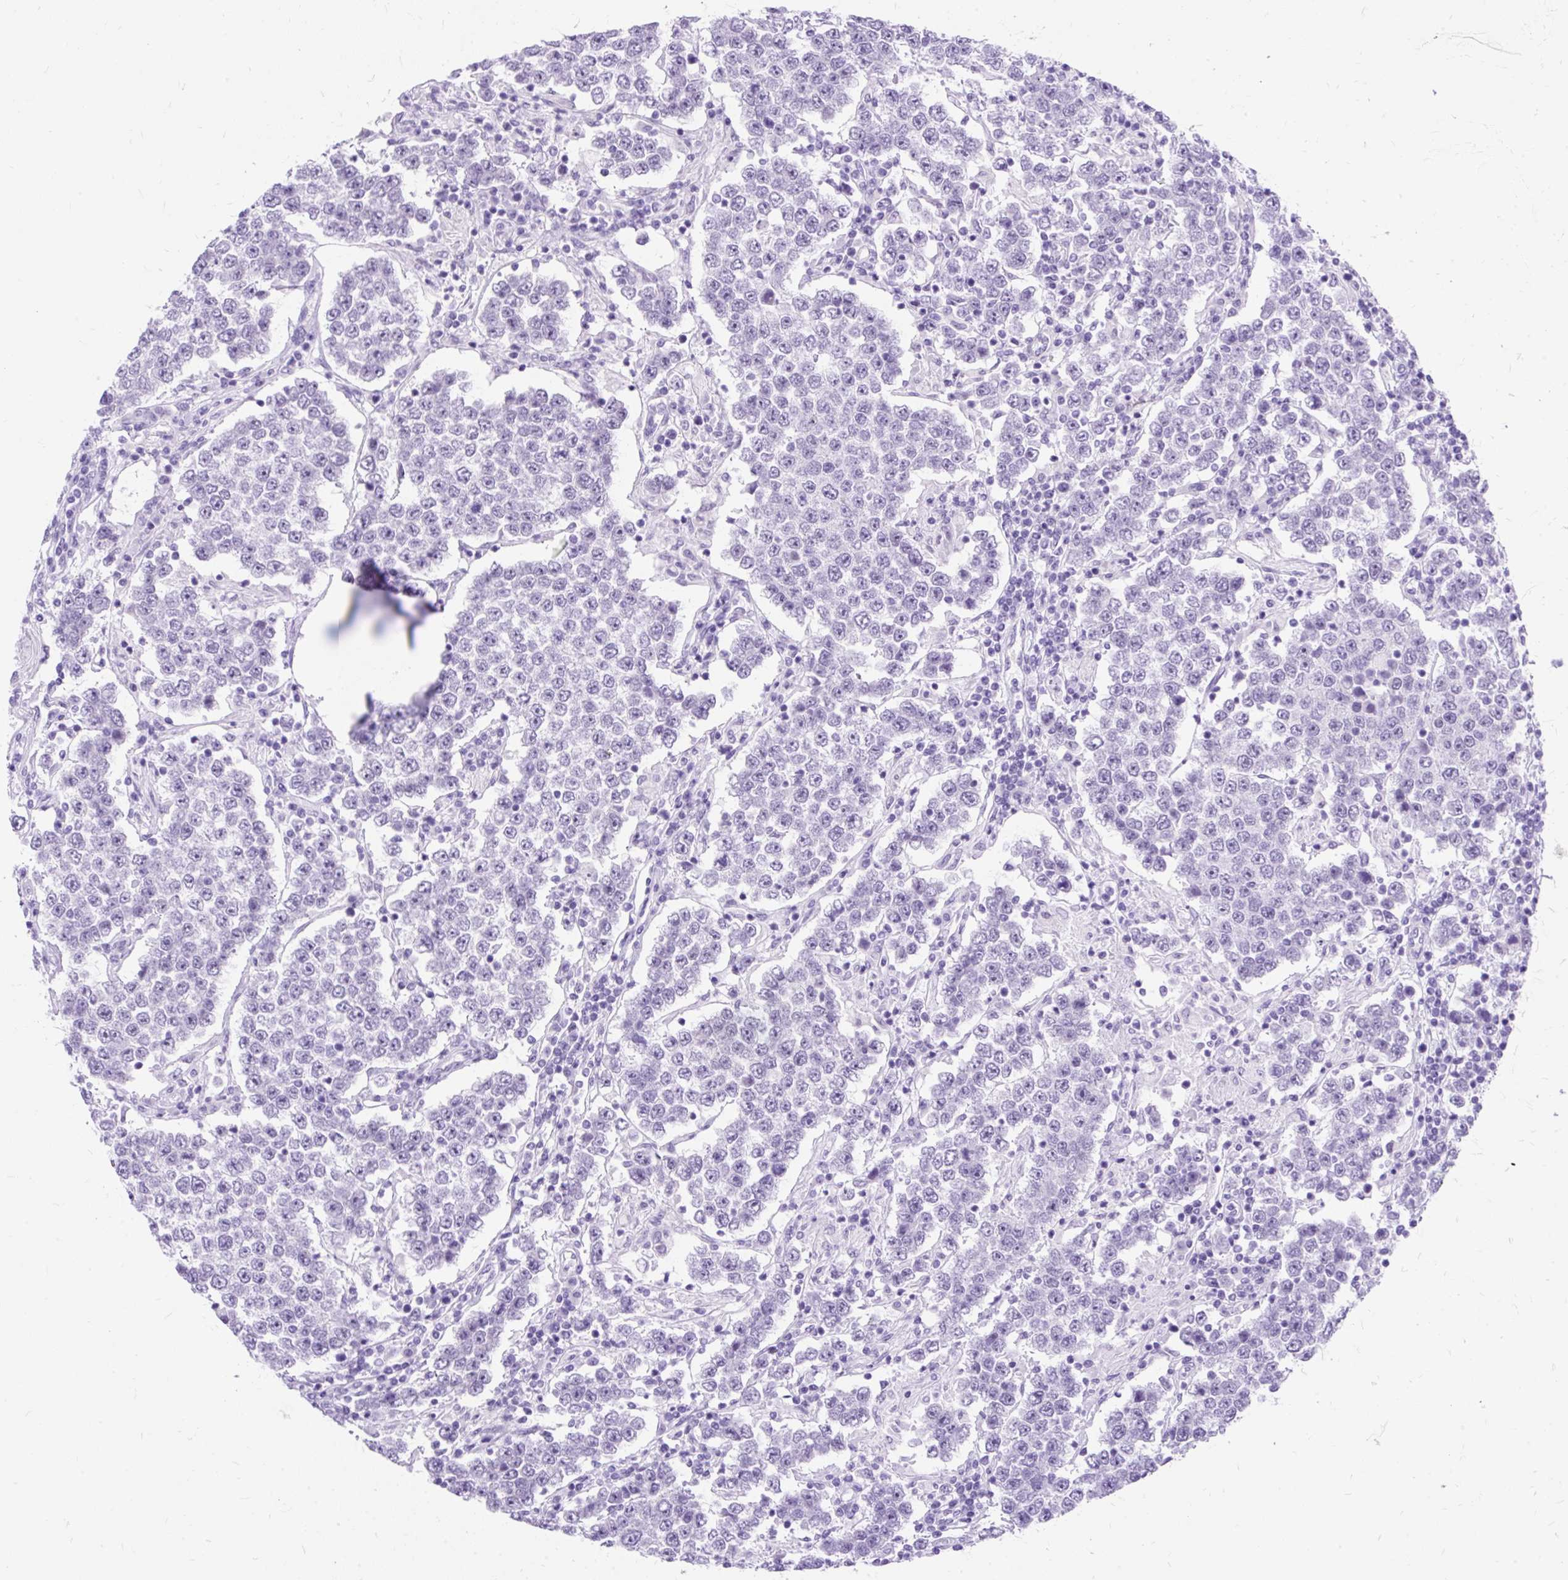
{"staining": {"intensity": "negative", "quantity": "none", "location": "none"}, "tissue": "testis cancer", "cell_type": "Tumor cells", "image_type": "cancer", "snomed": [{"axis": "morphology", "description": "Normal tissue, NOS"}, {"axis": "morphology", "description": "Urothelial carcinoma, High grade"}, {"axis": "morphology", "description": "Seminoma, NOS"}, {"axis": "morphology", "description": "Carcinoma, Embryonal, NOS"}, {"axis": "topography", "description": "Urinary bladder"}, {"axis": "topography", "description": "Testis"}], "caption": "Protein analysis of testis cancer shows no significant positivity in tumor cells.", "gene": "SCGB1A1", "patient": {"sex": "male", "age": 41}}